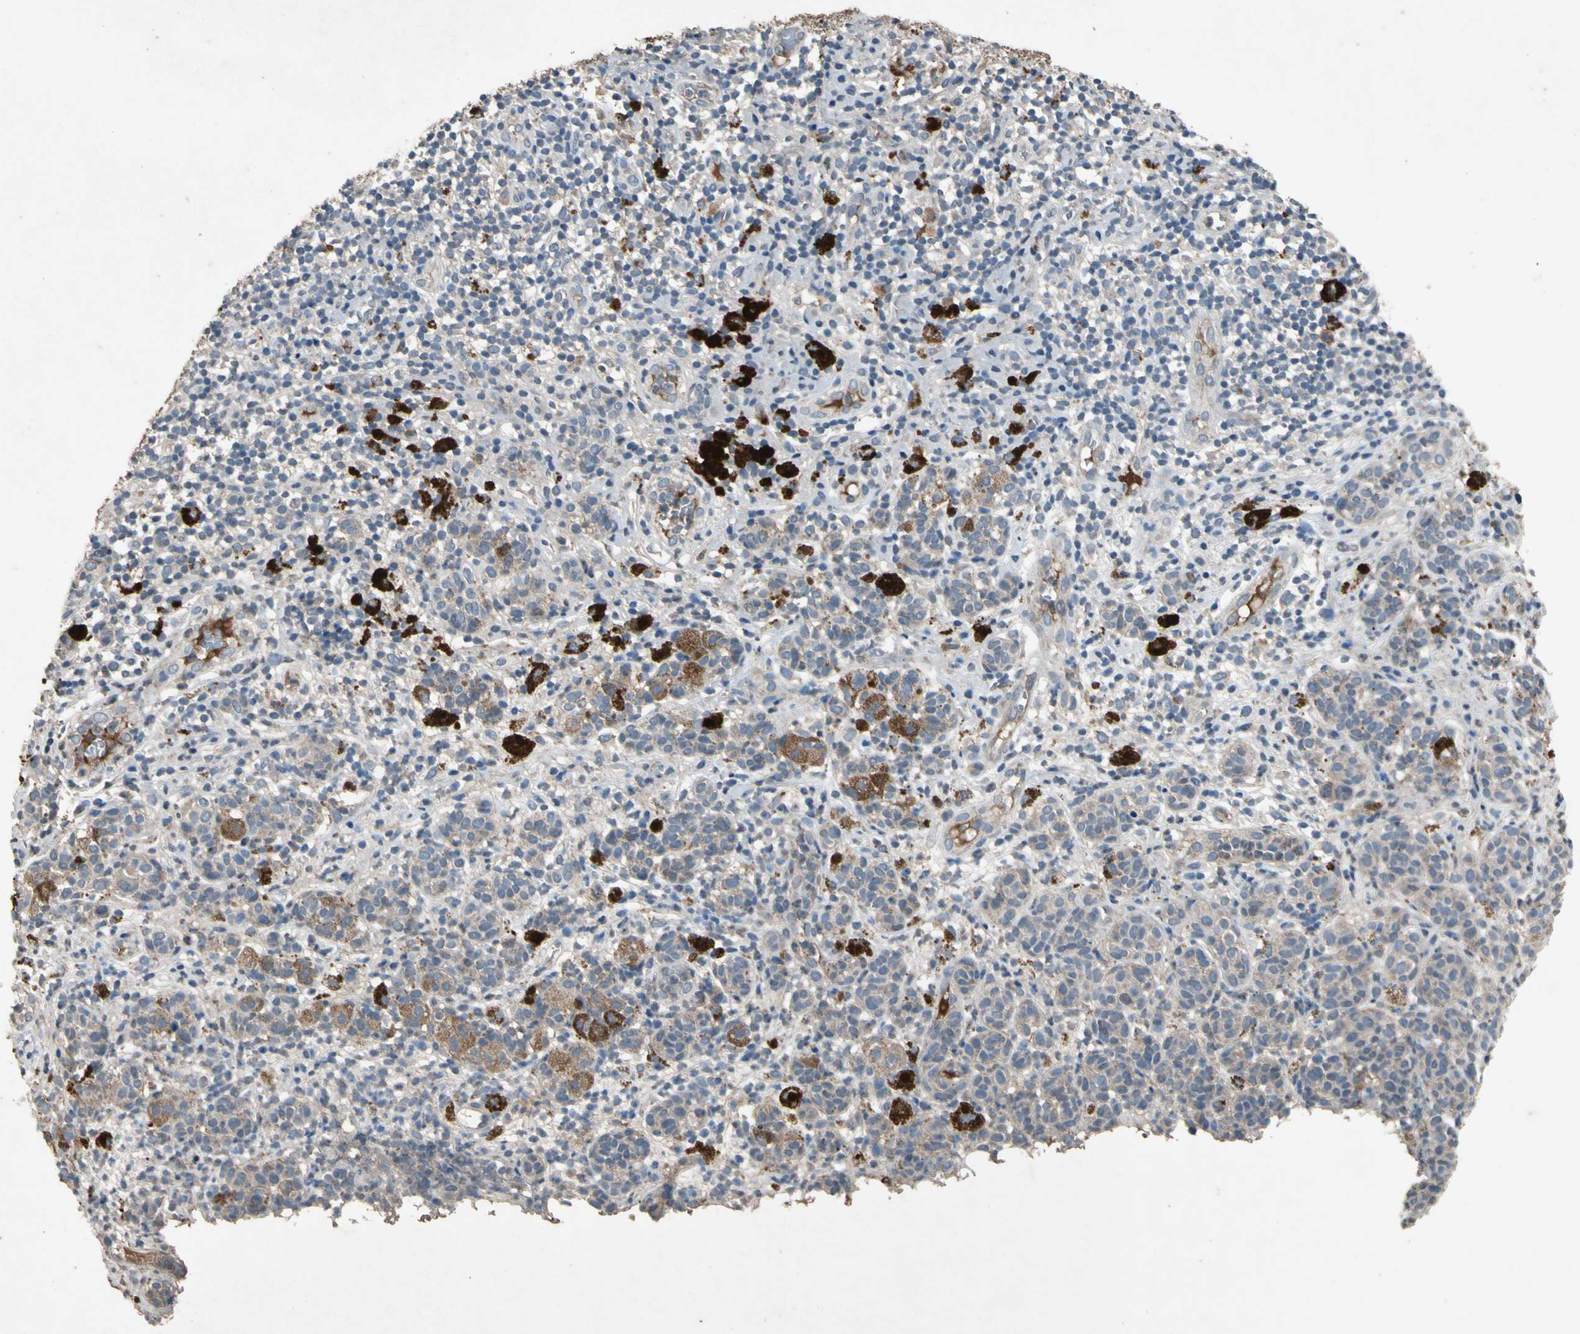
{"staining": {"intensity": "weak", "quantity": "<25%", "location": "cytoplasmic/membranous"}, "tissue": "melanoma", "cell_type": "Tumor cells", "image_type": "cancer", "snomed": [{"axis": "morphology", "description": "Malignant melanoma, NOS"}, {"axis": "topography", "description": "Skin"}], "caption": "IHC micrograph of neoplastic tissue: melanoma stained with DAB demonstrates no significant protein expression in tumor cells.", "gene": "GPLD1", "patient": {"sex": "male", "age": 64}}